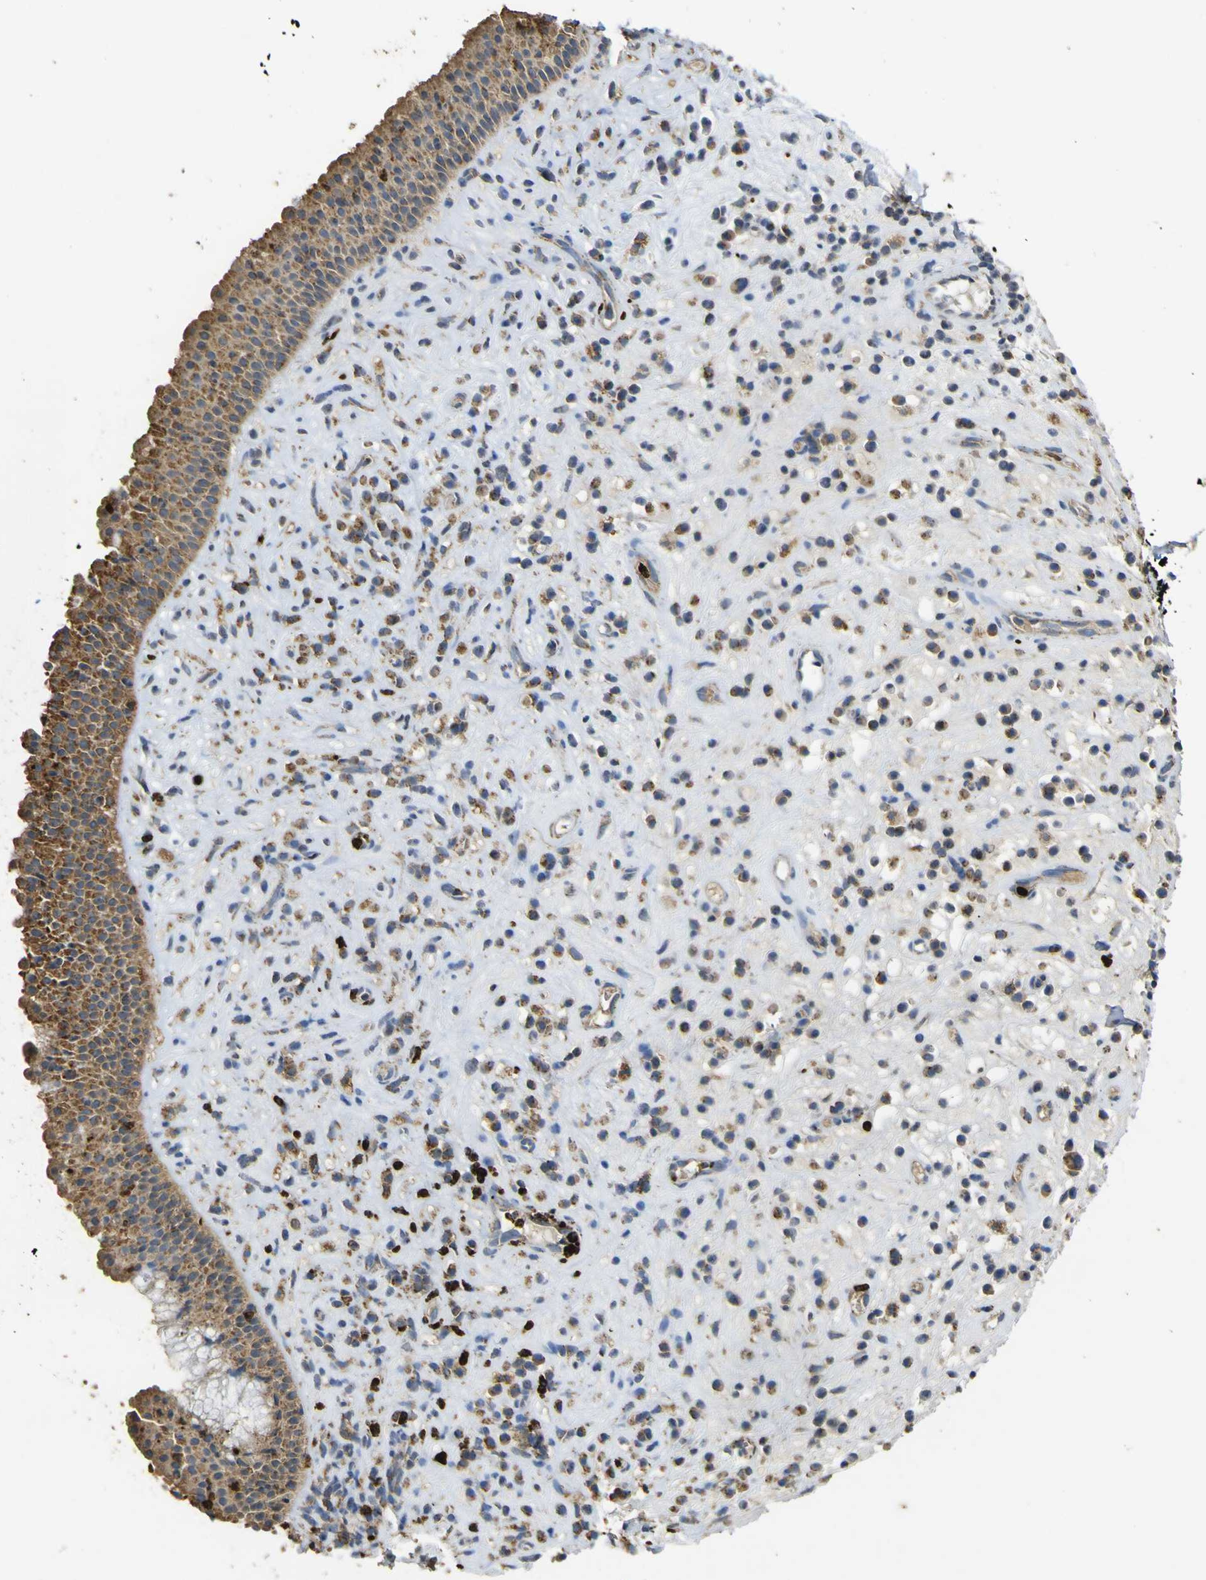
{"staining": {"intensity": "moderate", "quantity": ">75%", "location": "cytoplasmic/membranous"}, "tissue": "nasopharynx", "cell_type": "Respiratory epithelial cells", "image_type": "normal", "snomed": [{"axis": "morphology", "description": "Normal tissue, NOS"}, {"axis": "topography", "description": "Nasopharynx"}], "caption": "Nasopharynx stained with a brown dye demonstrates moderate cytoplasmic/membranous positive staining in about >75% of respiratory epithelial cells.", "gene": "ACSL3", "patient": {"sex": "female", "age": 51}}